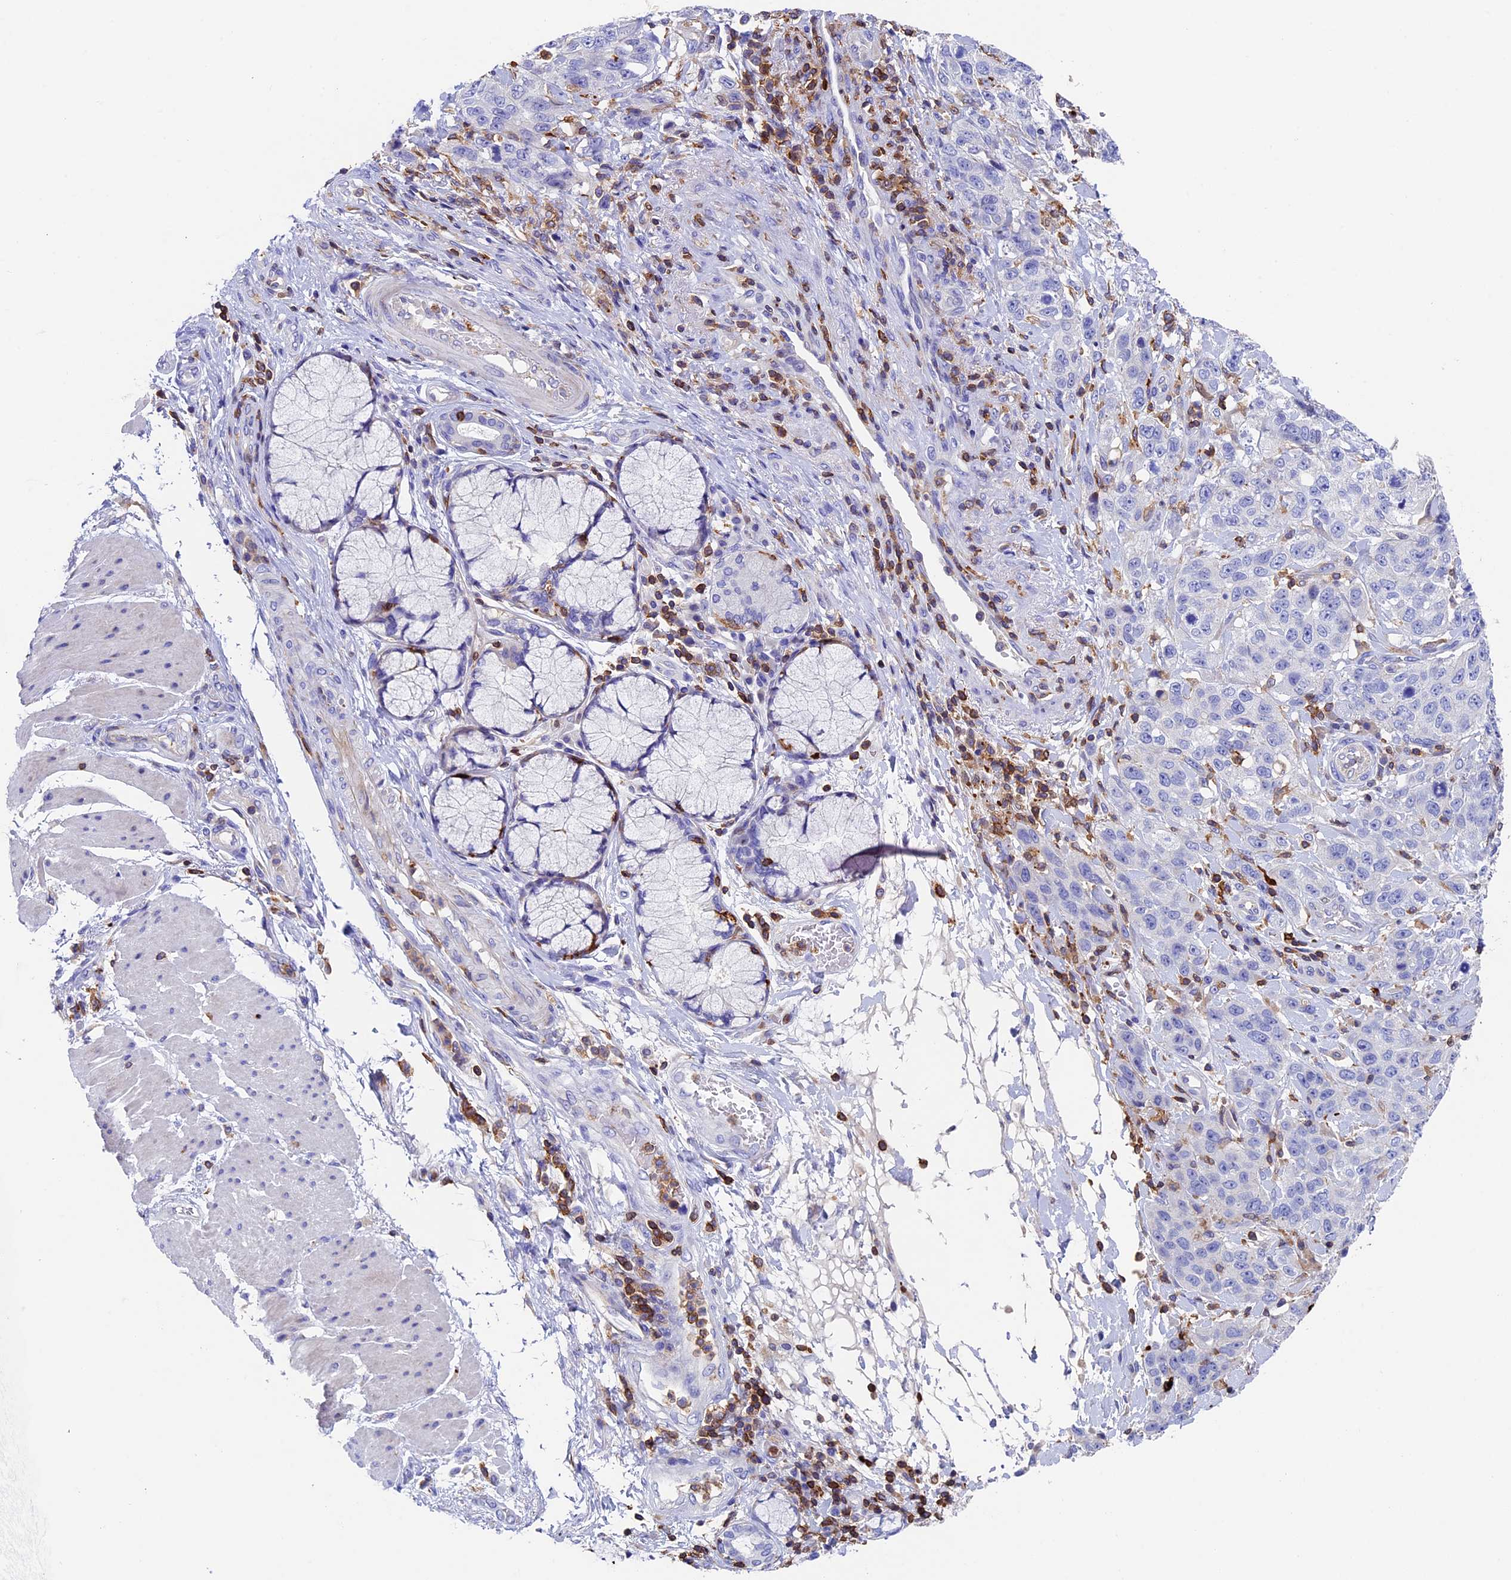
{"staining": {"intensity": "negative", "quantity": "none", "location": "none"}, "tissue": "stomach cancer", "cell_type": "Tumor cells", "image_type": "cancer", "snomed": [{"axis": "morphology", "description": "Adenocarcinoma, NOS"}, {"axis": "topography", "description": "Stomach"}], "caption": "Histopathology image shows no protein staining in tumor cells of stomach cancer tissue.", "gene": "ADAT1", "patient": {"sex": "male", "age": 48}}